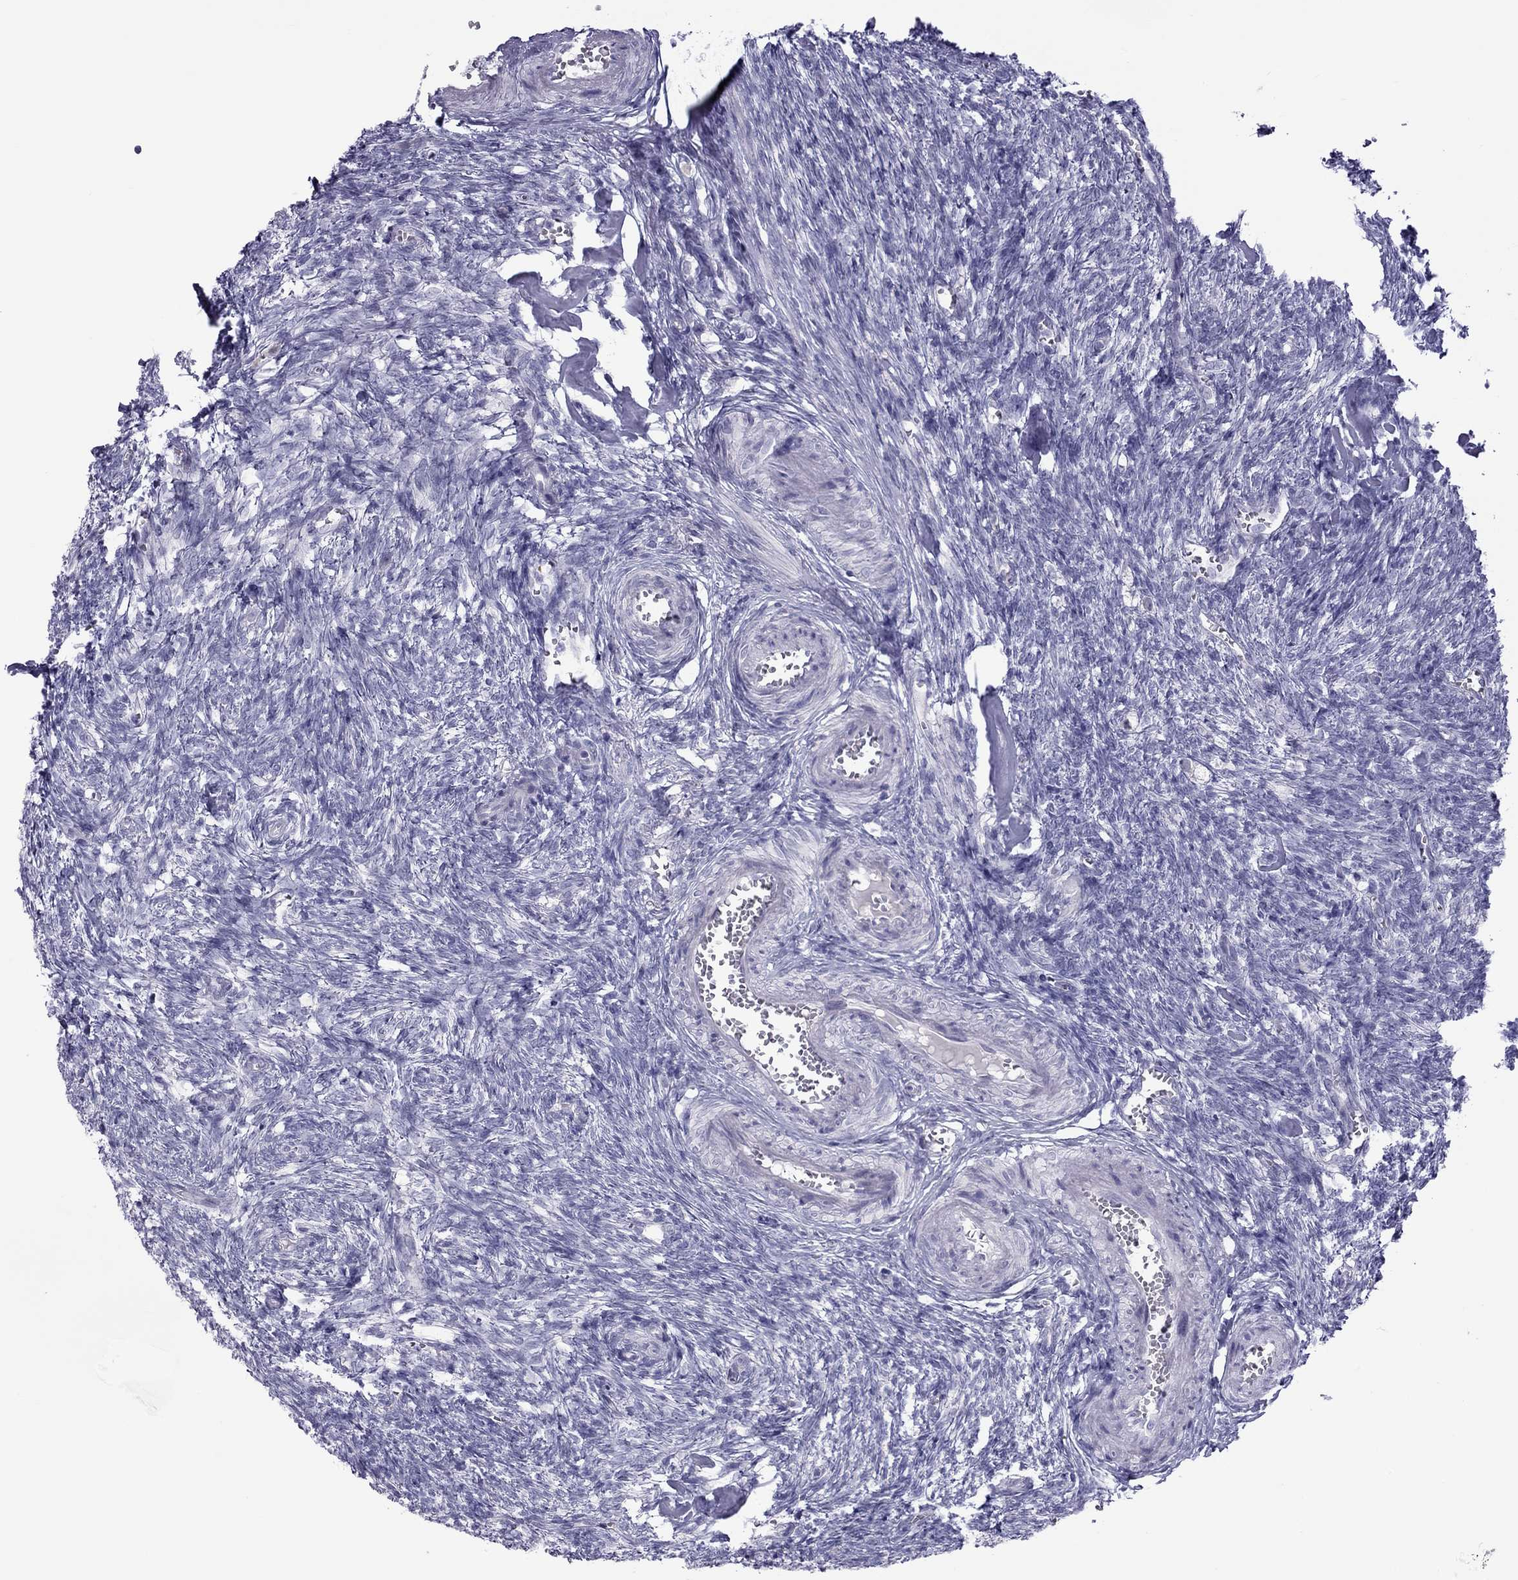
{"staining": {"intensity": "negative", "quantity": "none", "location": "none"}, "tissue": "ovary", "cell_type": "Follicle cells", "image_type": "normal", "snomed": [{"axis": "morphology", "description": "Normal tissue, NOS"}, {"axis": "topography", "description": "Ovary"}], "caption": "DAB (3,3'-diaminobenzidine) immunohistochemical staining of normal human ovary displays no significant positivity in follicle cells.", "gene": "TEX14", "patient": {"sex": "female", "age": 43}}